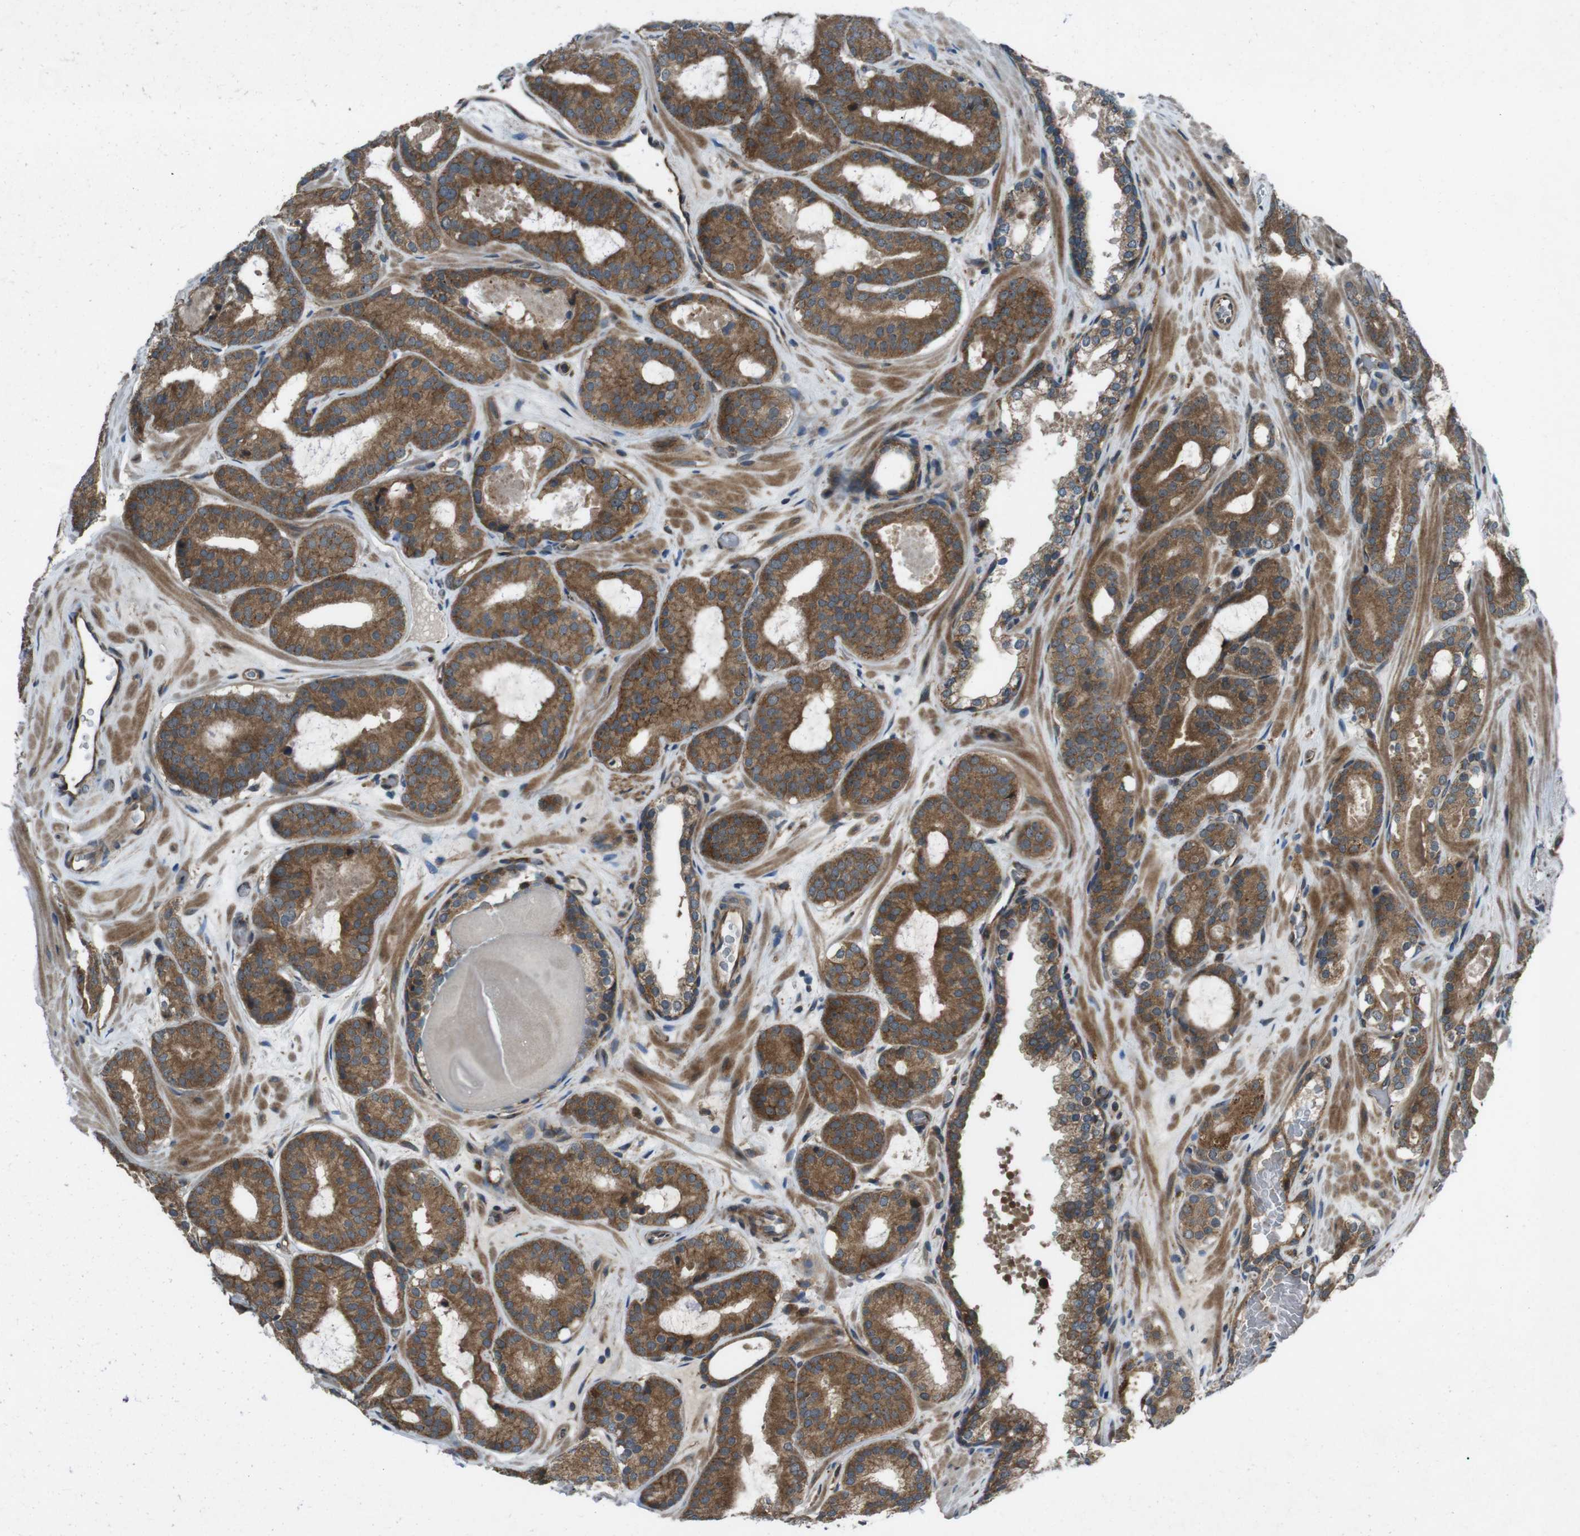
{"staining": {"intensity": "strong", "quantity": ">75%", "location": "cytoplasmic/membranous"}, "tissue": "prostate cancer", "cell_type": "Tumor cells", "image_type": "cancer", "snomed": [{"axis": "morphology", "description": "Adenocarcinoma, High grade"}, {"axis": "topography", "description": "Prostate"}], "caption": "Prostate cancer (high-grade adenocarcinoma) stained with a brown dye shows strong cytoplasmic/membranous positive staining in approximately >75% of tumor cells.", "gene": "SLC27A4", "patient": {"sex": "male", "age": 60}}